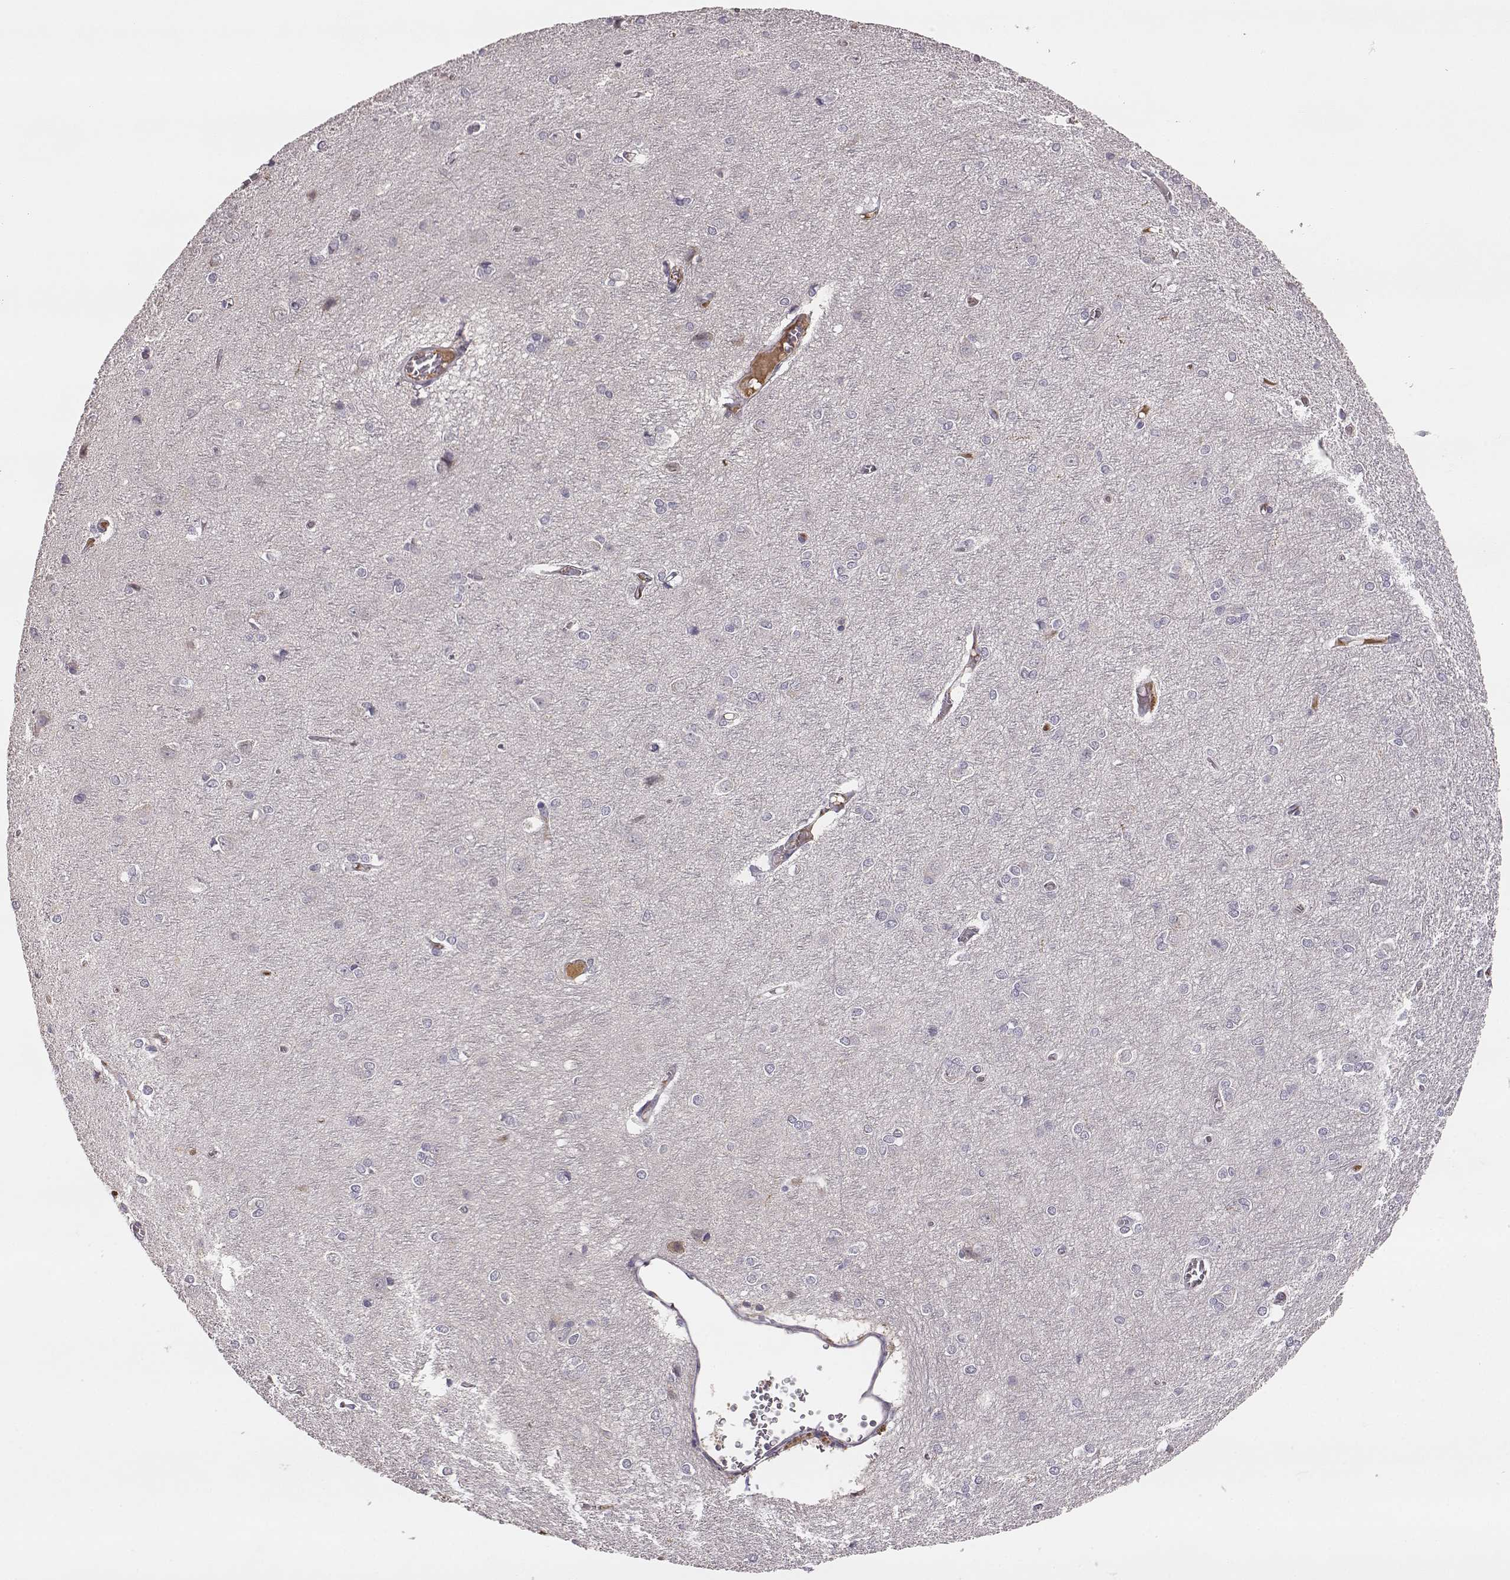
{"staining": {"intensity": "negative", "quantity": "none", "location": "none"}, "tissue": "cerebral cortex", "cell_type": "Endothelial cells", "image_type": "normal", "snomed": [{"axis": "morphology", "description": "Normal tissue, NOS"}, {"axis": "topography", "description": "Cerebral cortex"}], "caption": "An image of human cerebral cortex is negative for staining in endothelial cells. Brightfield microscopy of immunohistochemistry stained with DAB (3,3'-diaminobenzidine) (brown) and hematoxylin (blue), captured at high magnification.", "gene": "YJEFN3", "patient": {"sex": "male", "age": 37}}